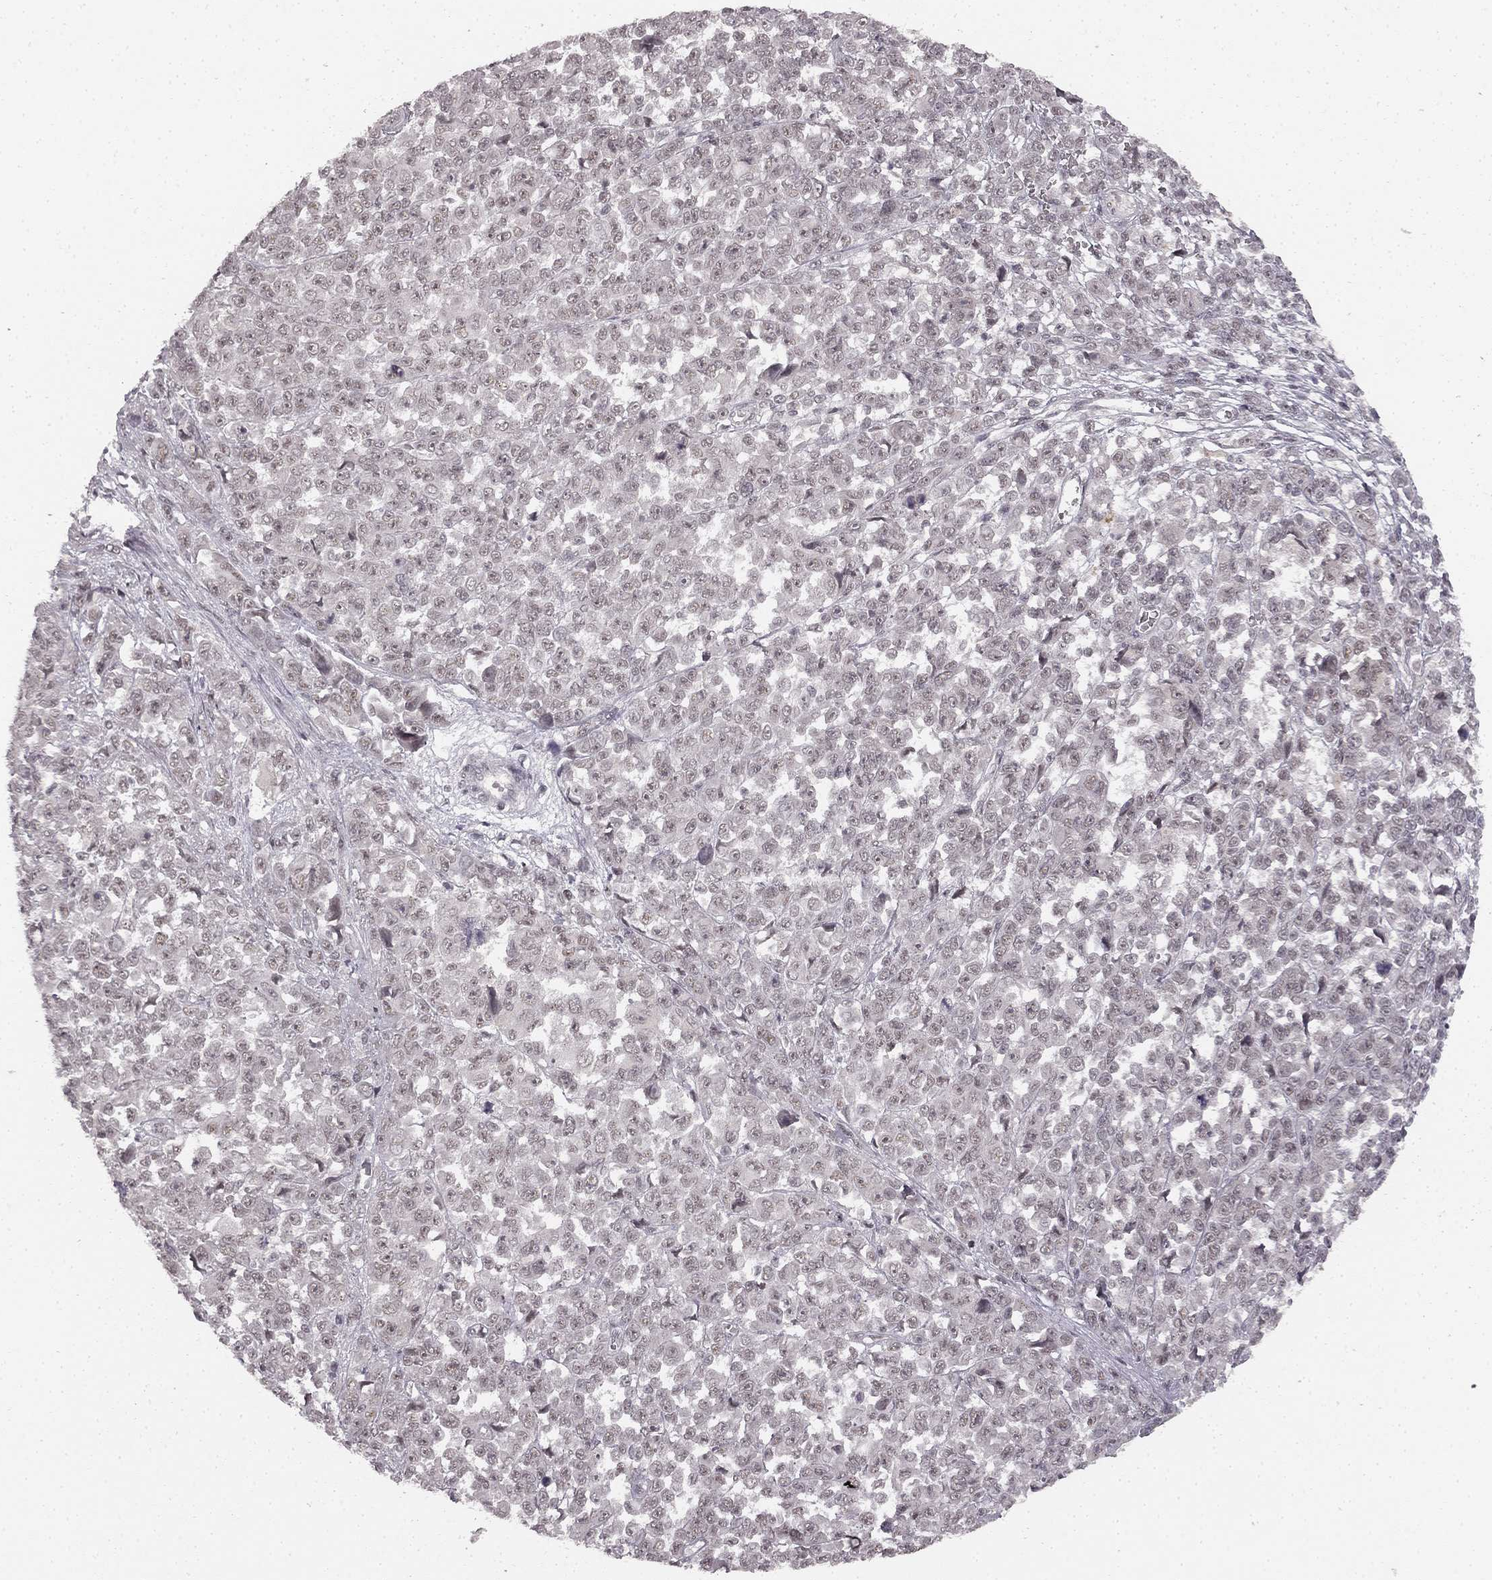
{"staining": {"intensity": "negative", "quantity": "none", "location": "none"}, "tissue": "melanoma", "cell_type": "Tumor cells", "image_type": "cancer", "snomed": [{"axis": "morphology", "description": "Malignant melanoma, NOS"}, {"axis": "topography", "description": "Skin"}], "caption": "There is no significant staining in tumor cells of melanoma.", "gene": "HCN4", "patient": {"sex": "female", "age": 95}}